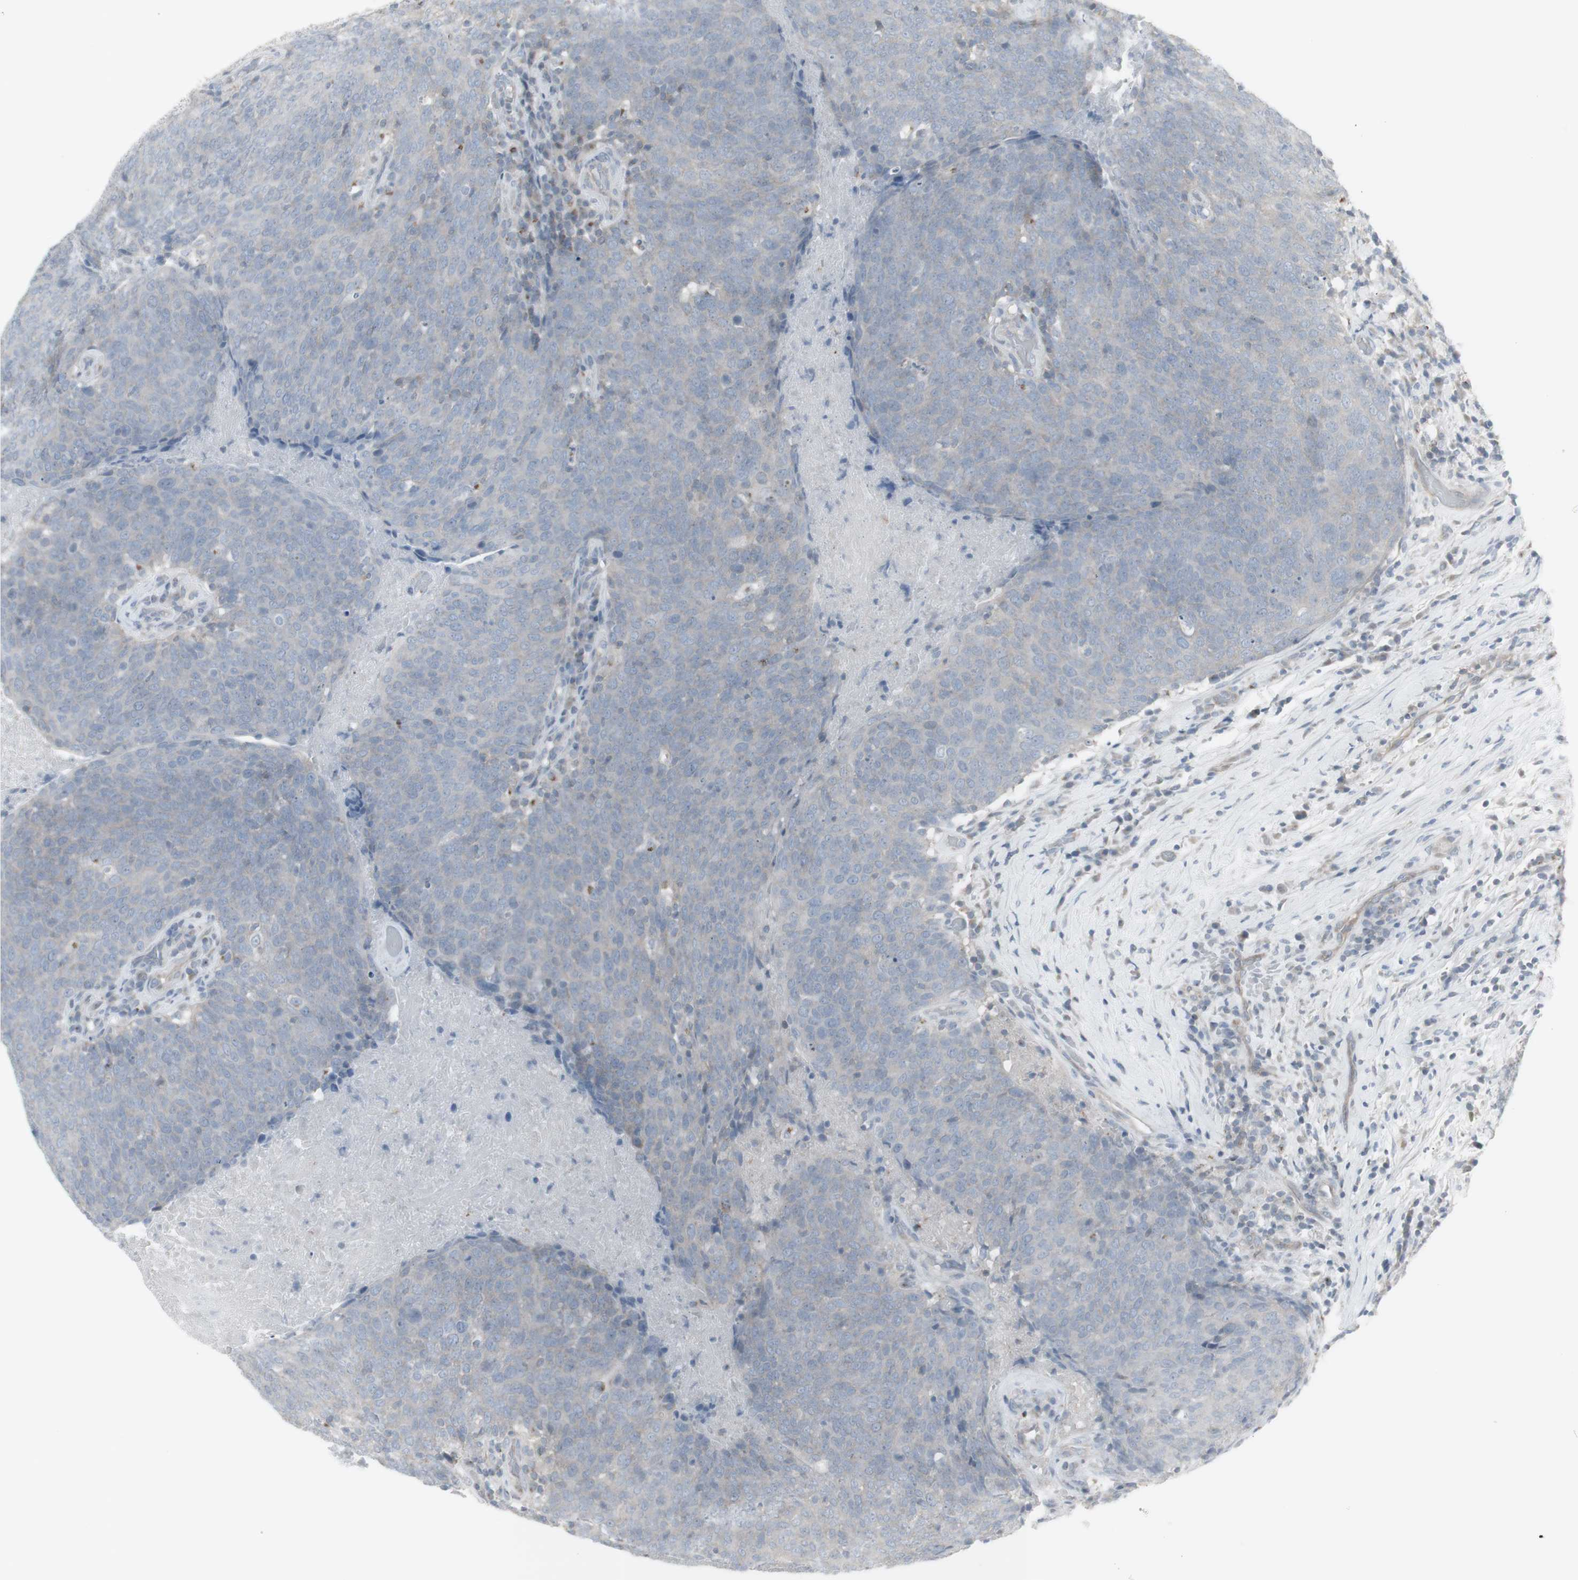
{"staining": {"intensity": "negative", "quantity": "none", "location": "none"}, "tissue": "head and neck cancer", "cell_type": "Tumor cells", "image_type": "cancer", "snomed": [{"axis": "morphology", "description": "Squamous cell carcinoma, NOS"}, {"axis": "morphology", "description": "Squamous cell carcinoma, metastatic, NOS"}, {"axis": "topography", "description": "Lymph node"}, {"axis": "topography", "description": "Head-Neck"}], "caption": "Immunohistochemistry photomicrograph of neoplastic tissue: human head and neck cancer stained with DAB demonstrates no significant protein positivity in tumor cells. (DAB (3,3'-diaminobenzidine) IHC with hematoxylin counter stain).", "gene": "GALNT6", "patient": {"sex": "male", "age": 62}}